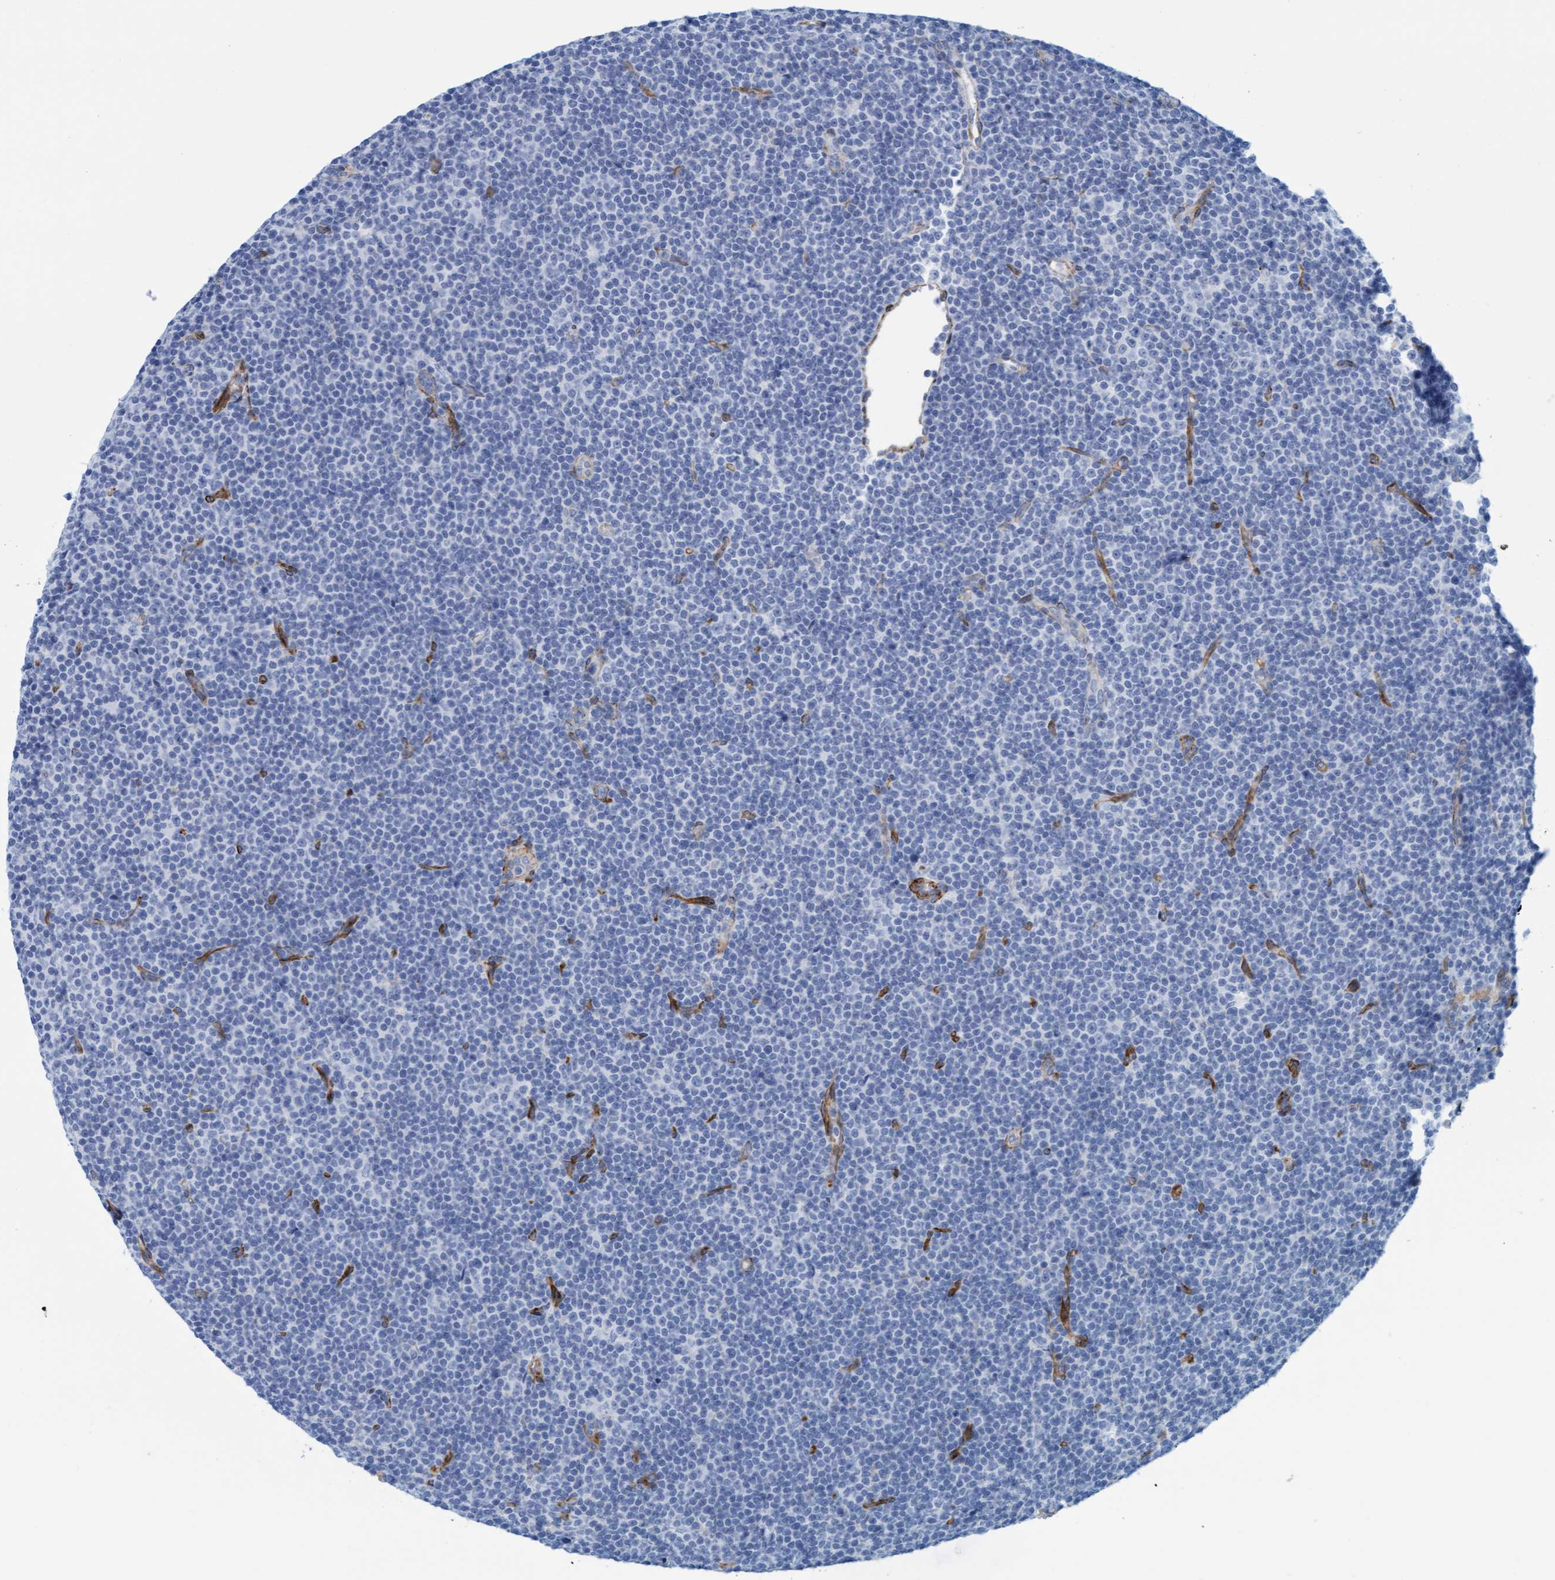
{"staining": {"intensity": "negative", "quantity": "none", "location": "none"}, "tissue": "lymphoma", "cell_type": "Tumor cells", "image_type": "cancer", "snomed": [{"axis": "morphology", "description": "Malignant lymphoma, non-Hodgkin's type, Low grade"}, {"axis": "topography", "description": "Lymph node"}], "caption": "Immunohistochemistry photomicrograph of human lymphoma stained for a protein (brown), which demonstrates no expression in tumor cells.", "gene": "MTFR1", "patient": {"sex": "female", "age": 67}}